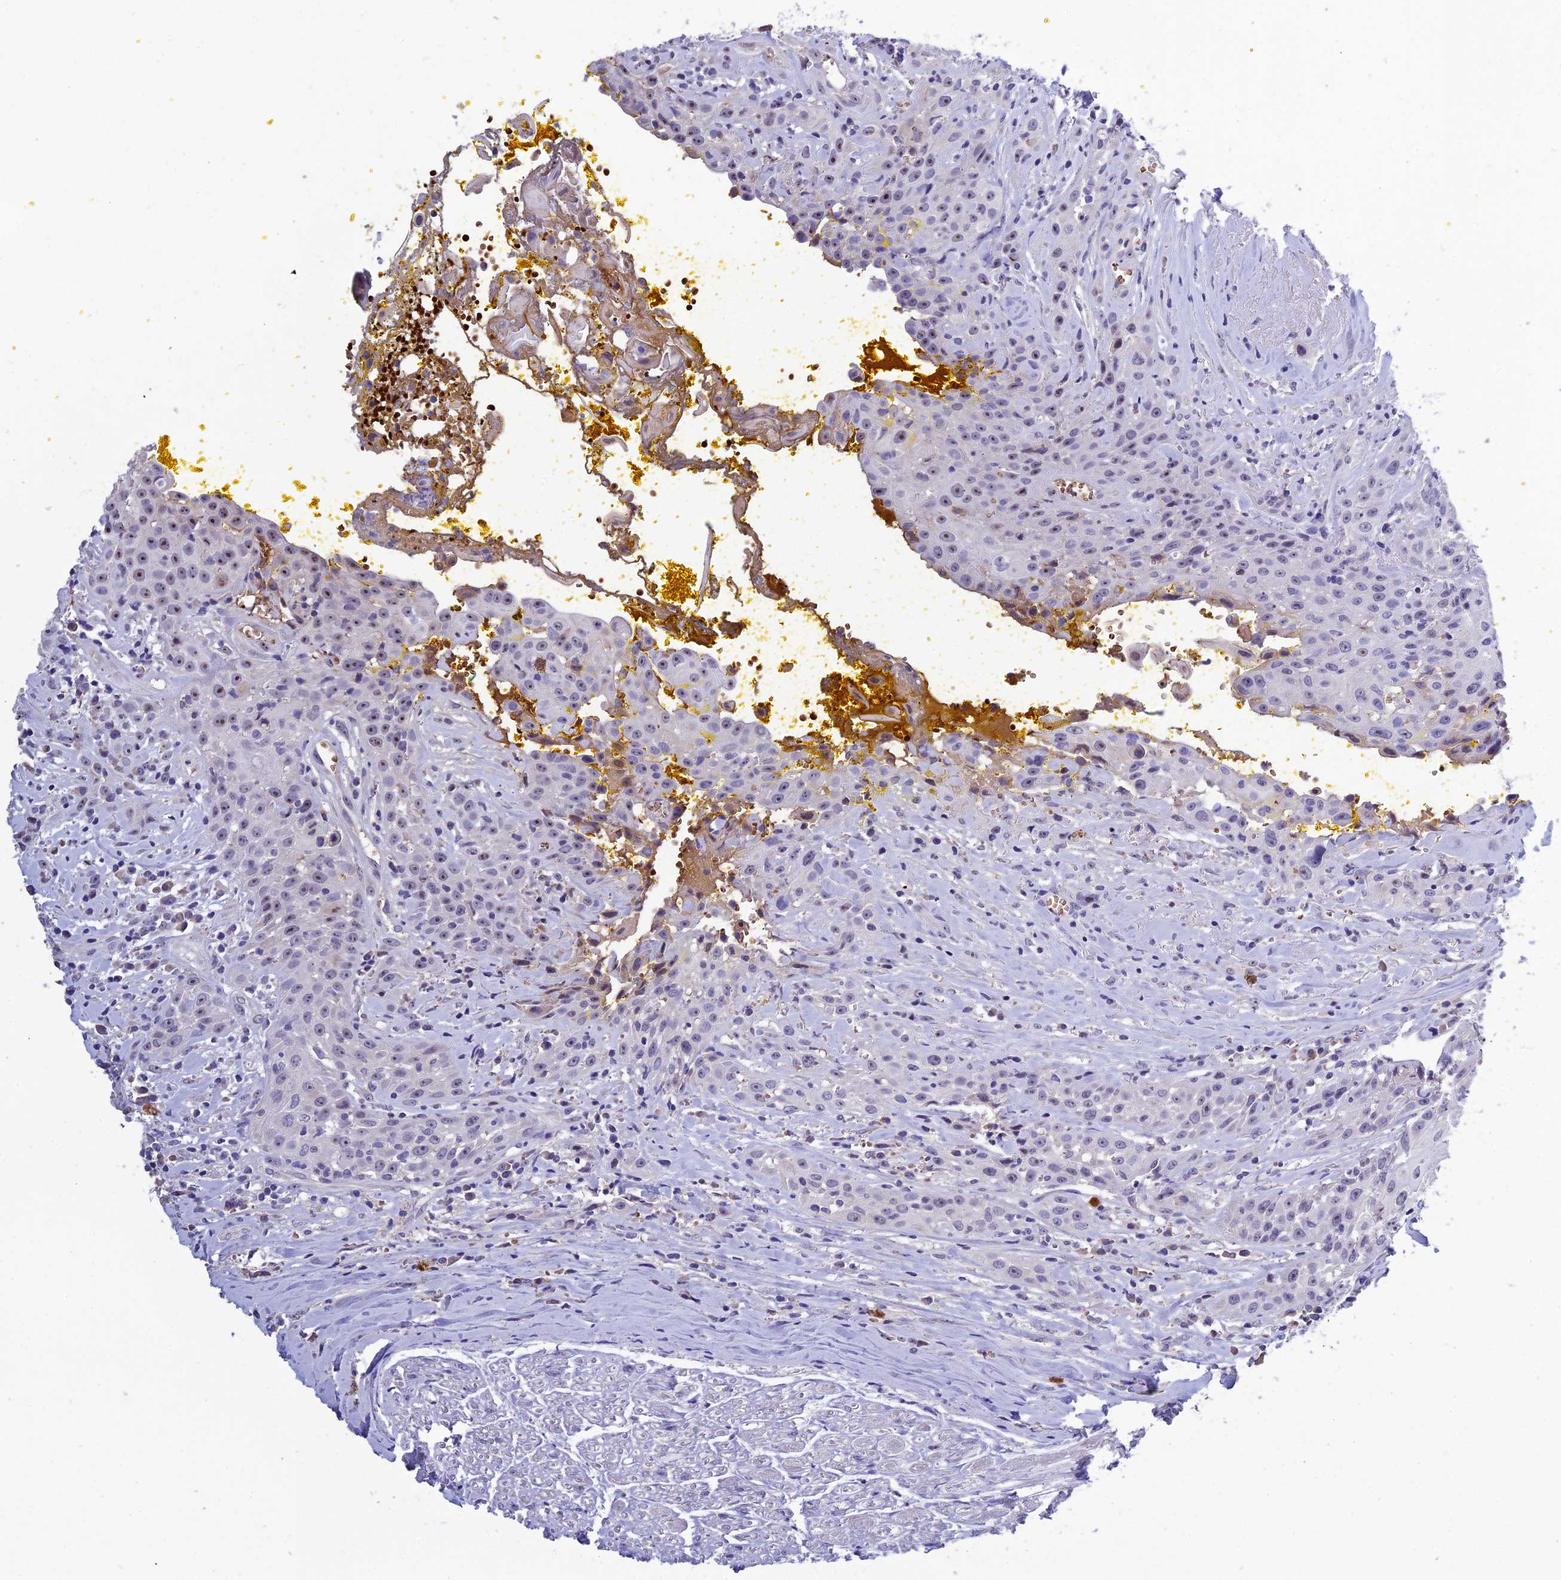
{"staining": {"intensity": "negative", "quantity": "none", "location": "none"}, "tissue": "head and neck cancer", "cell_type": "Tumor cells", "image_type": "cancer", "snomed": [{"axis": "morphology", "description": "Squamous cell carcinoma, NOS"}, {"axis": "topography", "description": "Oral tissue"}, {"axis": "topography", "description": "Head-Neck"}], "caption": "Immunohistochemical staining of head and neck squamous cell carcinoma demonstrates no significant positivity in tumor cells.", "gene": "KNOP1", "patient": {"sex": "female", "age": 82}}